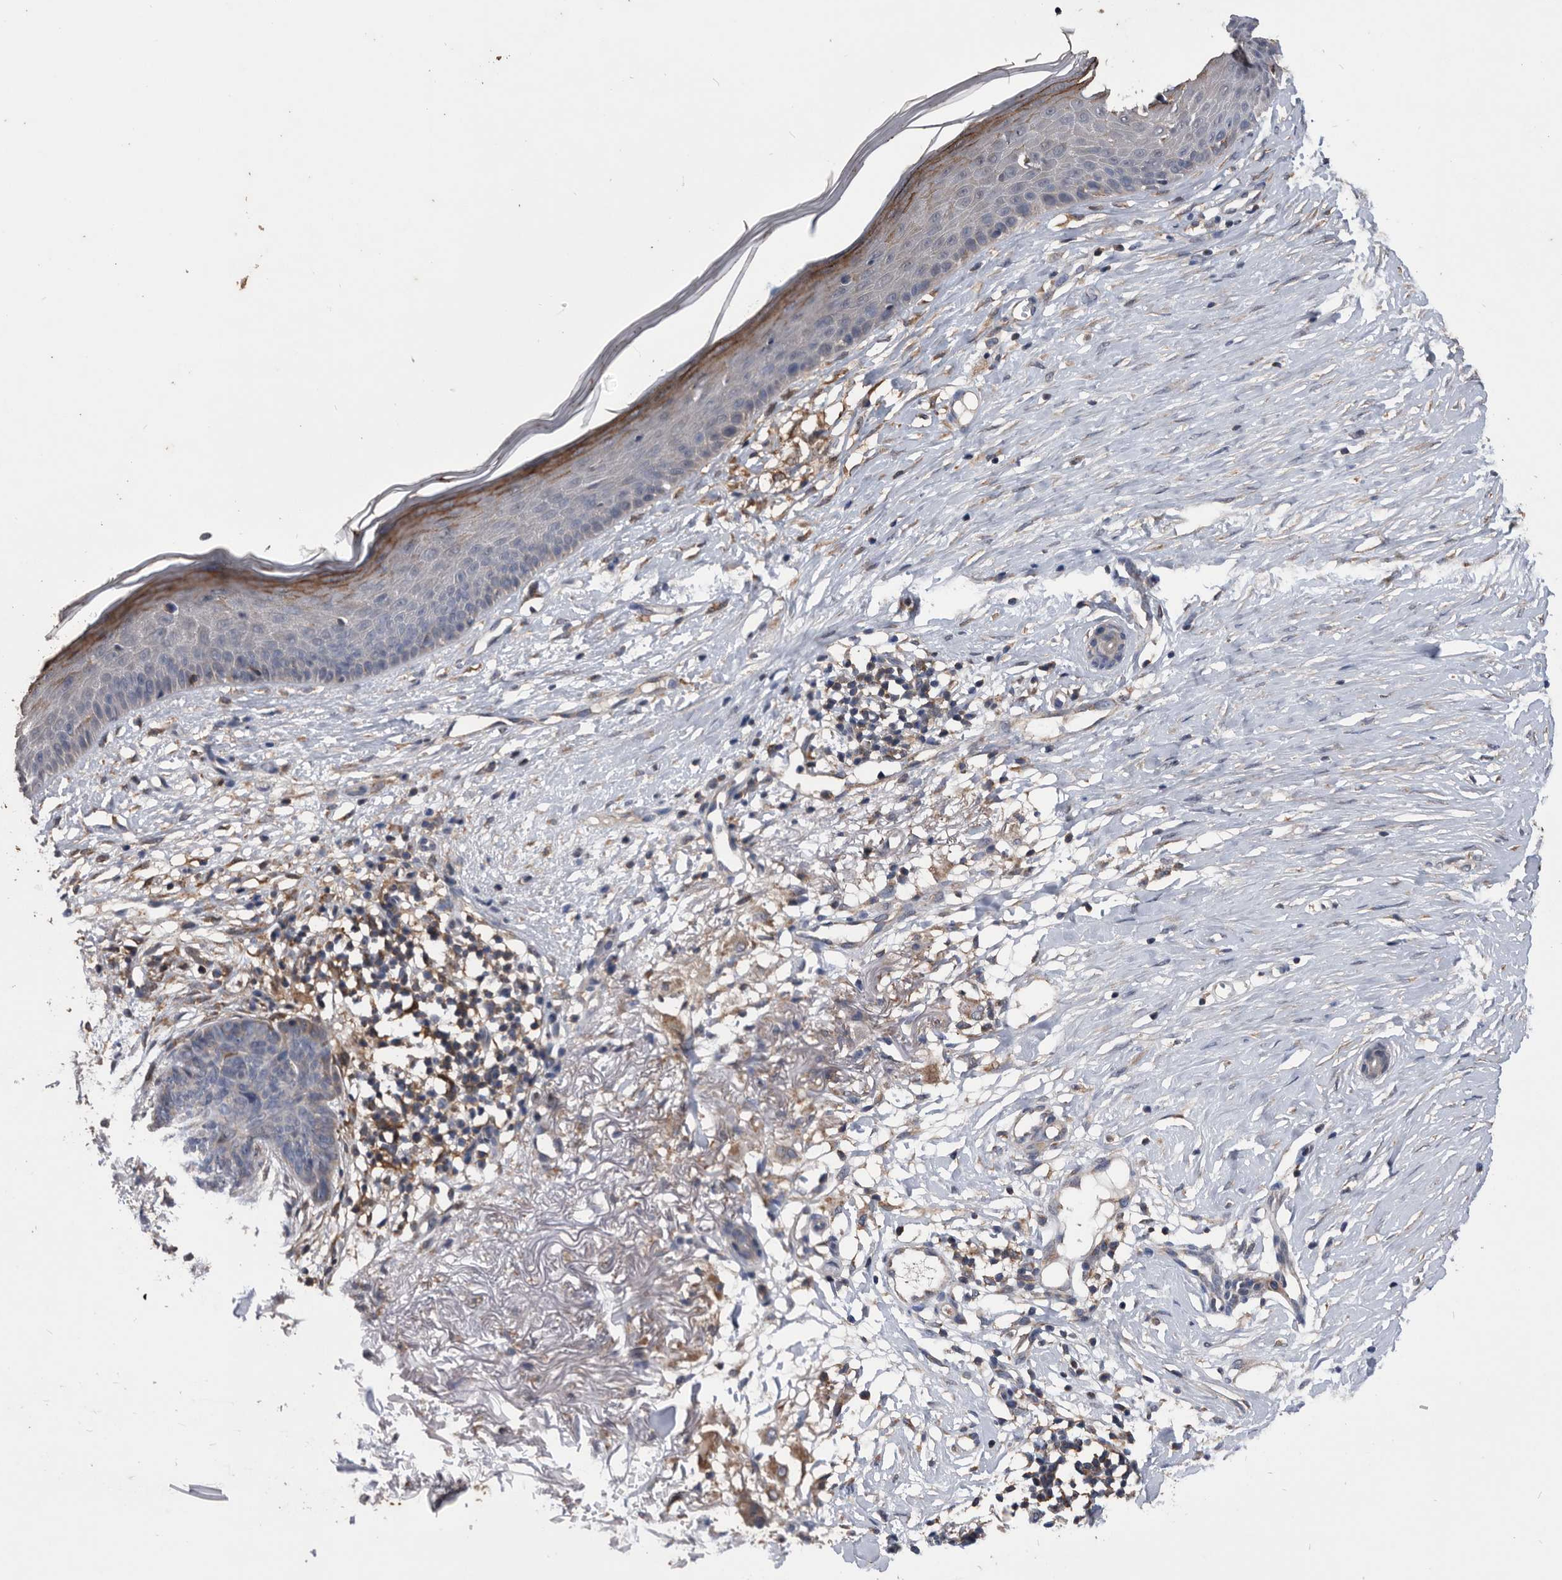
{"staining": {"intensity": "weak", "quantity": "<25%", "location": "cytoplasmic/membranous"}, "tissue": "skin cancer", "cell_type": "Tumor cells", "image_type": "cancer", "snomed": [{"axis": "morphology", "description": "Basal cell carcinoma"}, {"axis": "topography", "description": "Skin"}], "caption": "Immunohistochemical staining of basal cell carcinoma (skin) reveals no significant staining in tumor cells.", "gene": "NRBP1", "patient": {"sex": "female", "age": 70}}